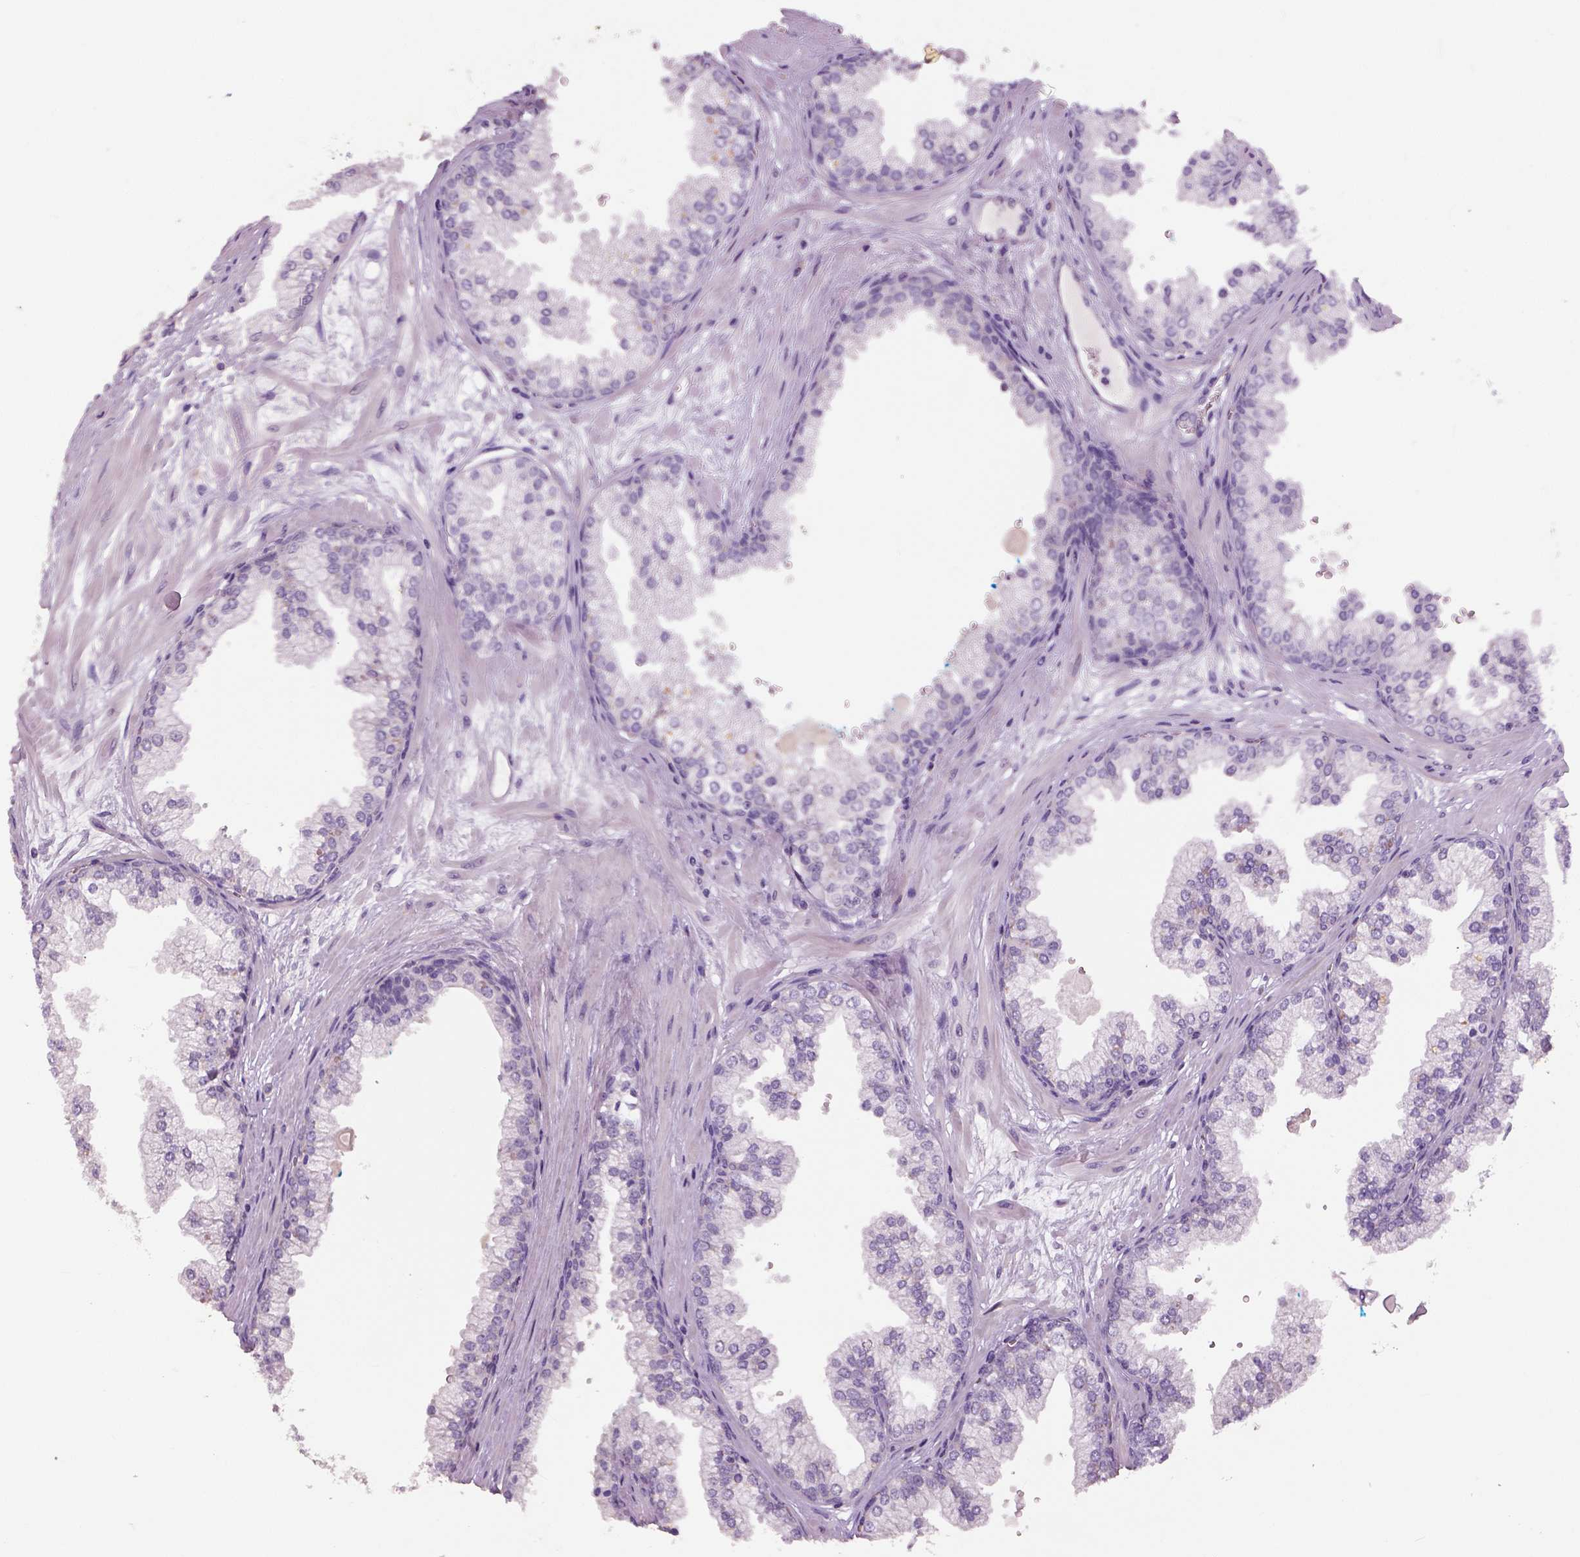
{"staining": {"intensity": "negative", "quantity": "none", "location": "none"}, "tissue": "prostate", "cell_type": "Glandular cells", "image_type": "normal", "snomed": [{"axis": "morphology", "description": "Normal tissue, NOS"}, {"axis": "topography", "description": "Prostate"}, {"axis": "topography", "description": "Peripheral nerve tissue"}], "caption": "The IHC photomicrograph has no significant positivity in glandular cells of prostate.", "gene": "NECAB1", "patient": {"sex": "male", "age": 61}}